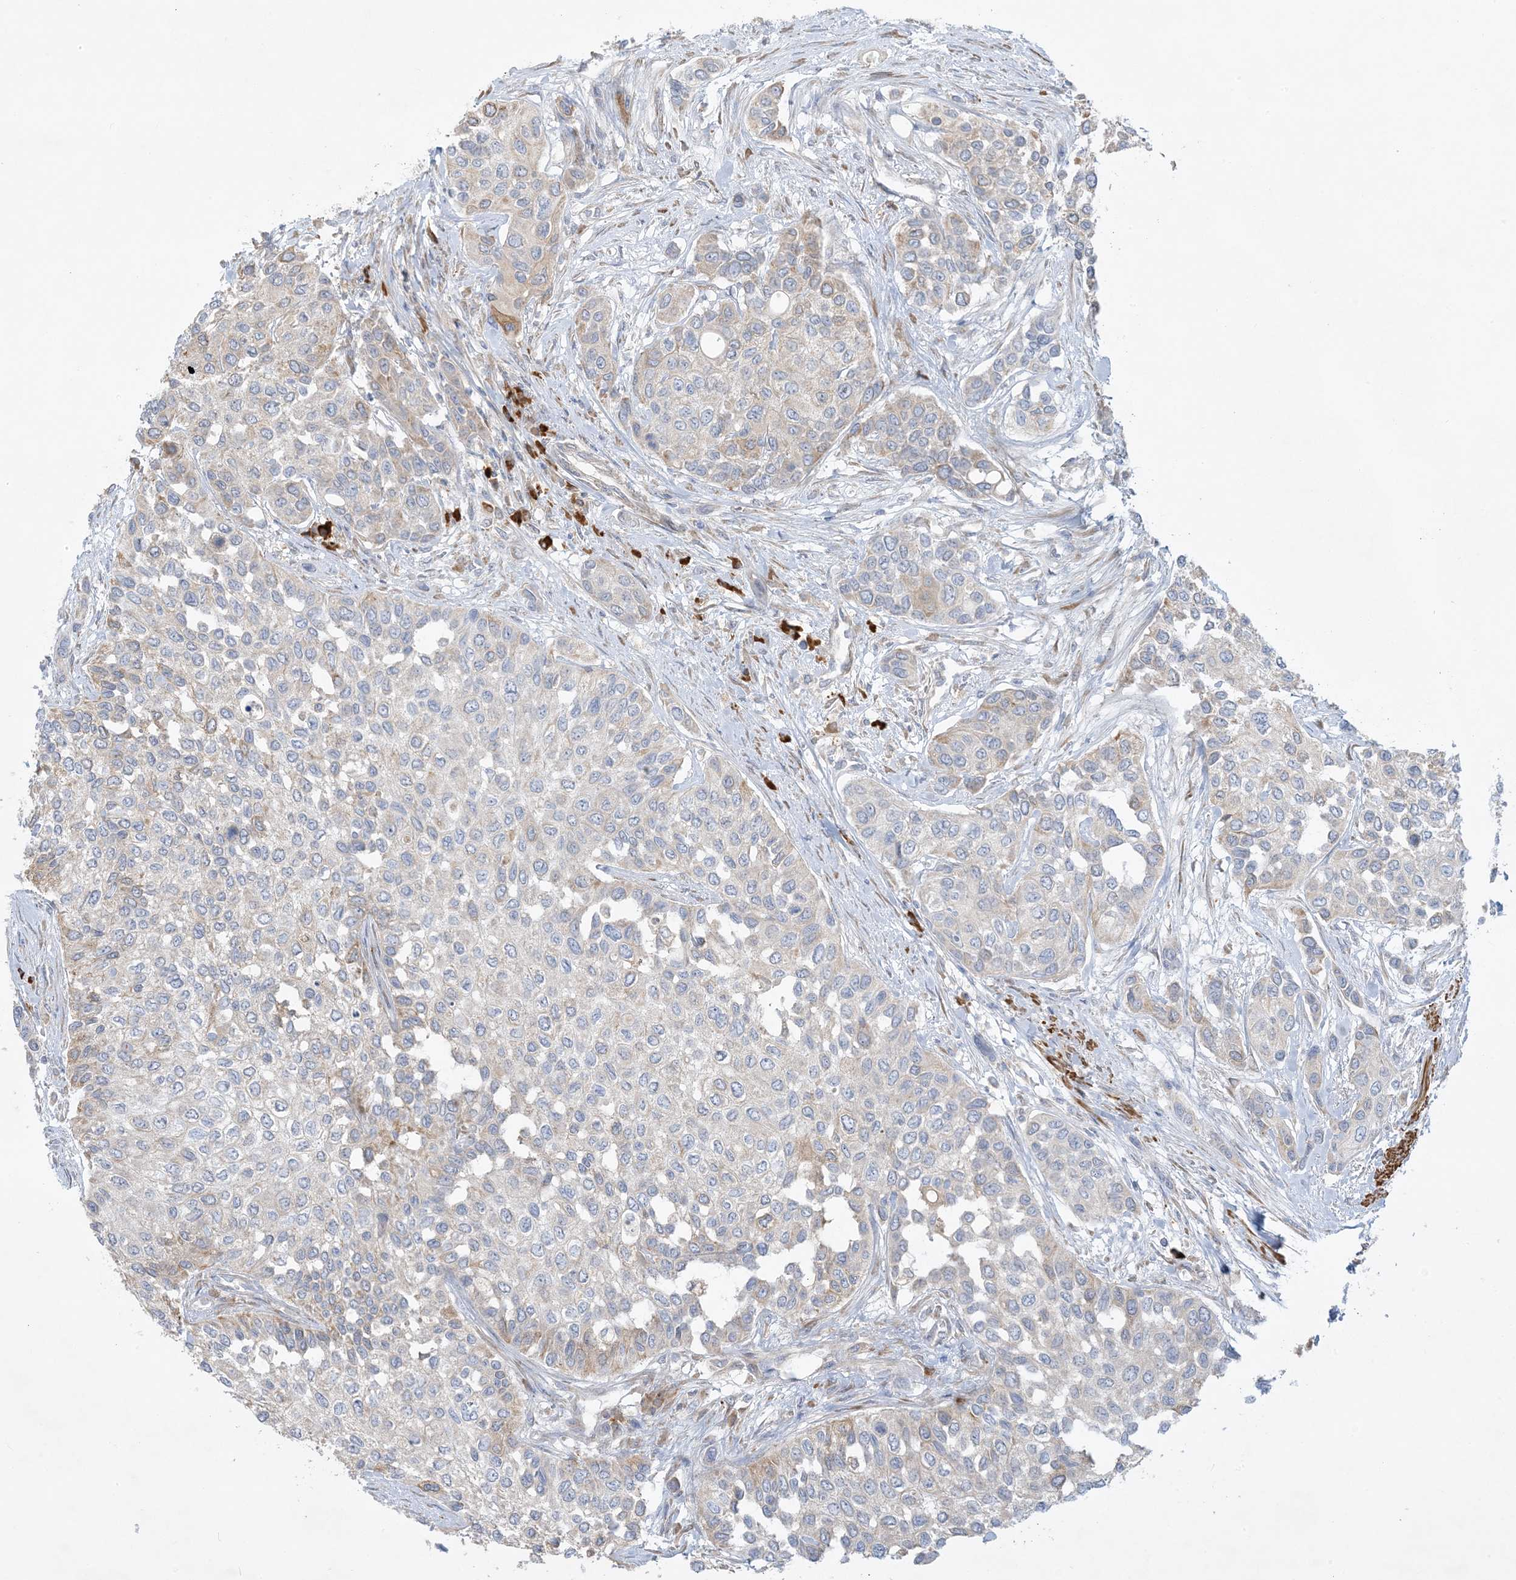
{"staining": {"intensity": "weak", "quantity": "<25%", "location": "cytoplasmic/membranous"}, "tissue": "urothelial cancer", "cell_type": "Tumor cells", "image_type": "cancer", "snomed": [{"axis": "morphology", "description": "Normal tissue, NOS"}, {"axis": "morphology", "description": "Urothelial carcinoma, High grade"}, {"axis": "topography", "description": "Vascular tissue"}, {"axis": "topography", "description": "Urinary bladder"}], "caption": "The IHC histopathology image has no significant positivity in tumor cells of urothelial cancer tissue.", "gene": "THADA", "patient": {"sex": "female", "age": 56}}